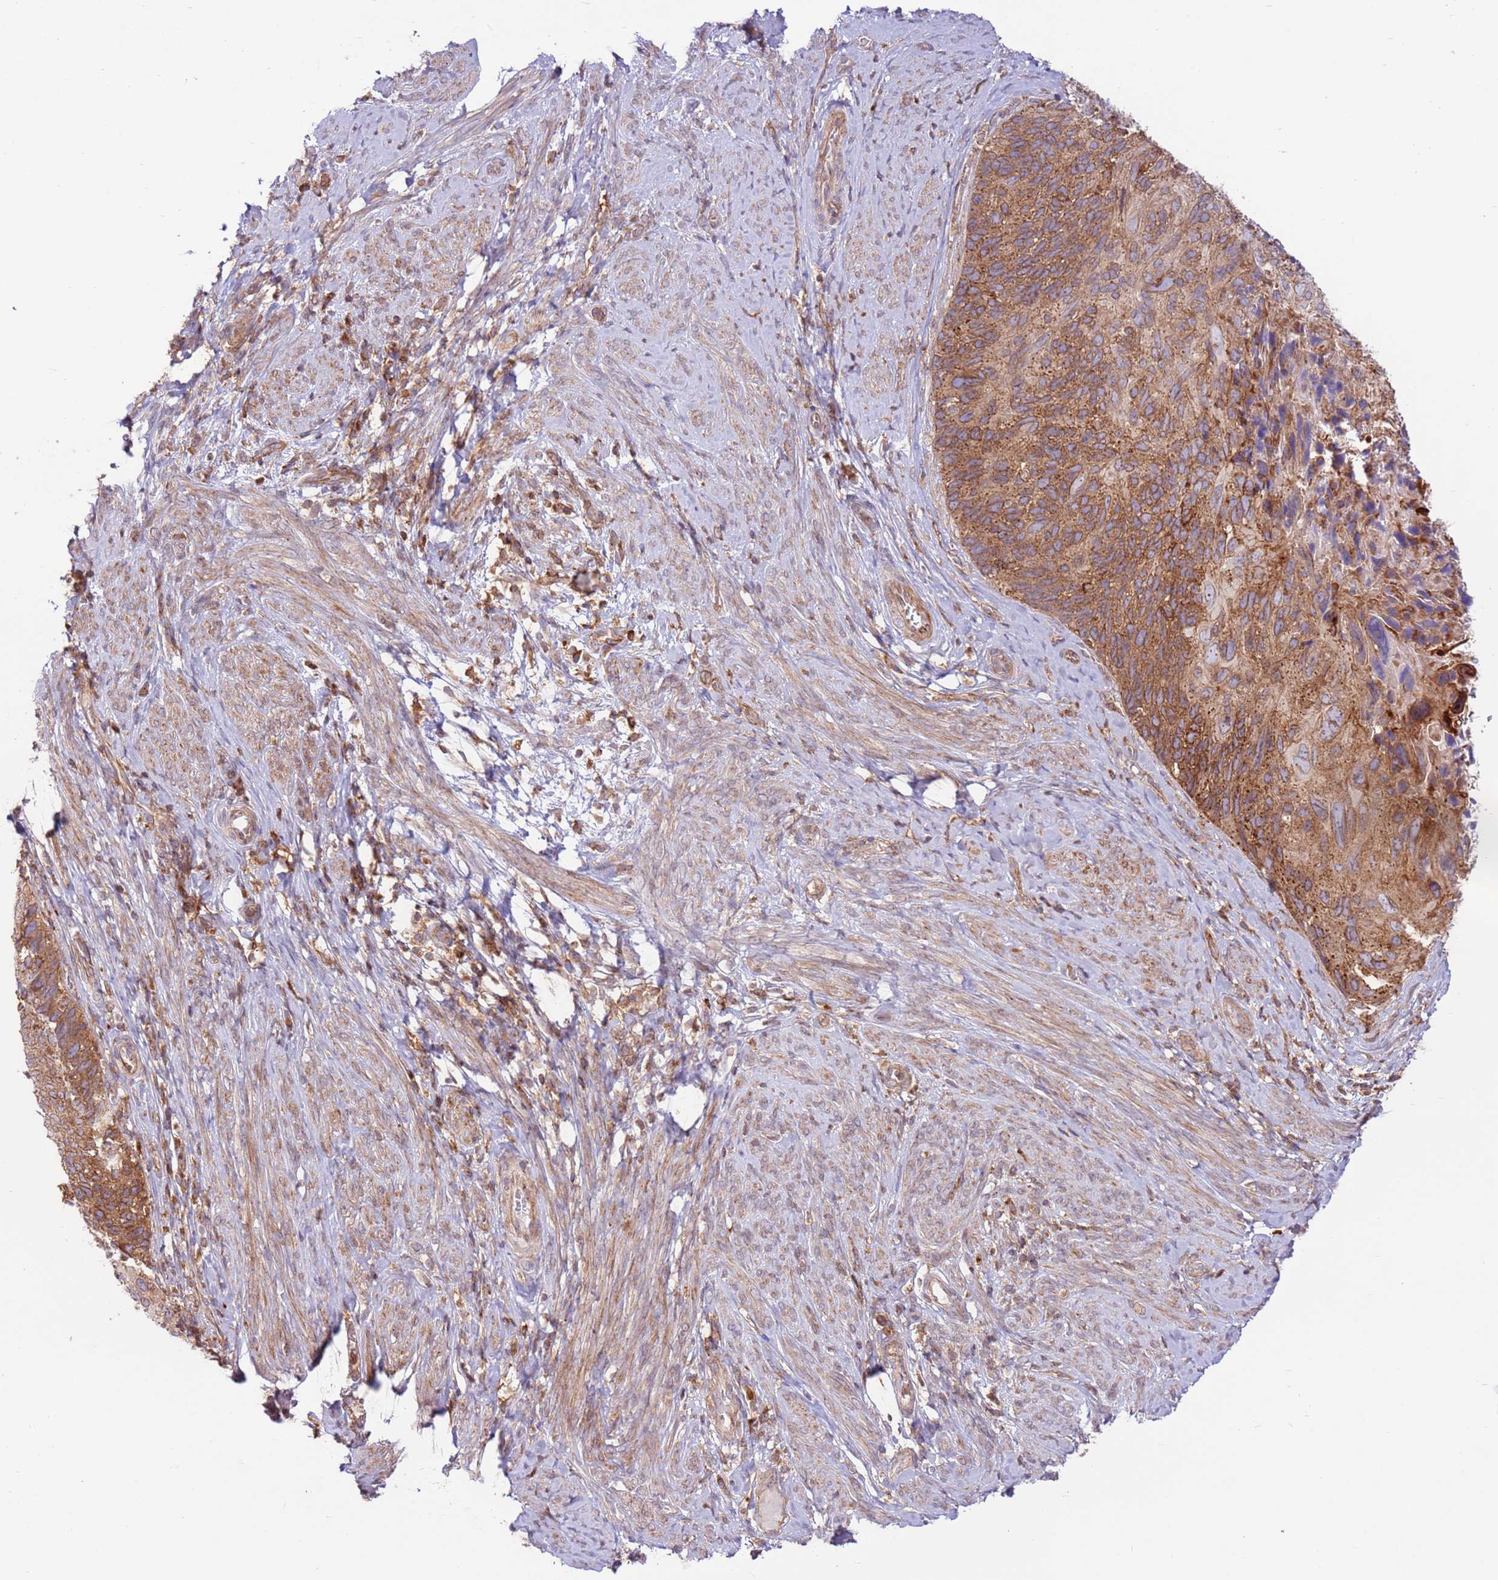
{"staining": {"intensity": "moderate", "quantity": ">75%", "location": "cytoplasmic/membranous"}, "tissue": "cervical cancer", "cell_type": "Tumor cells", "image_type": "cancer", "snomed": [{"axis": "morphology", "description": "Squamous cell carcinoma, NOS"}, {"axis": "topography", "description": "Cervix"}], "caption": "There is medium levels of moderate cytoplasmic/membranous positivity in tumor cells of squamous cell carcinoma (cervical), as demonstrated by immunohistochemical staining (brown color).", "gene": "DDX19B", "patient": {"sex": "female", "age": 80}}